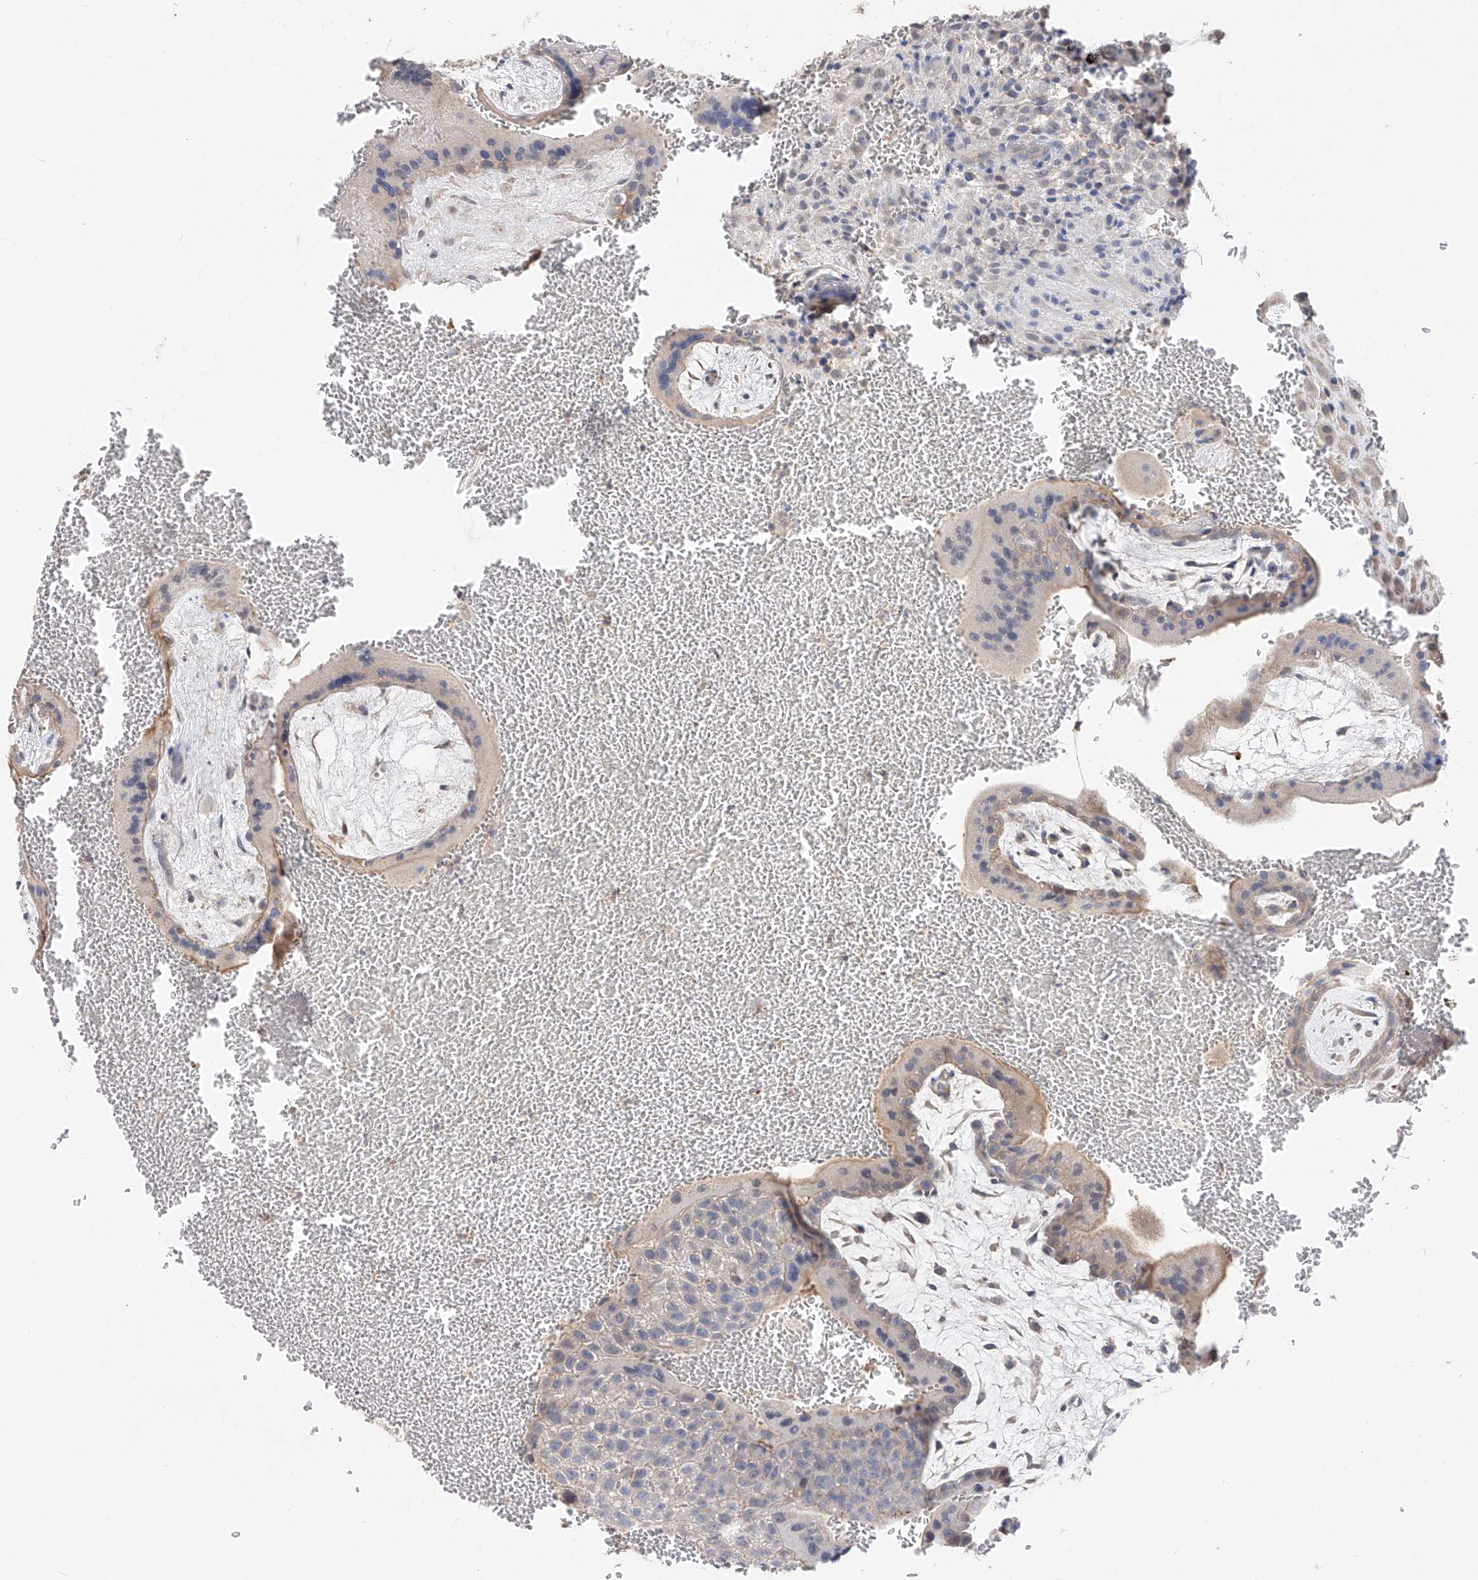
{"staining": {"intensity": "weak", "quantity": "<25%", "location": "cytoplasmic/membranous"}, "tissue": "placenta", "cell_type": "Trophoblastic cells", "image_type": "normal", "snomed": [{"axis": "morphology", "description": "Normal tissue, NOS"}, {"axis": "topography", "description": "Placenta"}], "caption": "This photomicrograph is of unremarkable placenta stained with IHC to label a protein in brown with the nuclei are counter-stained blue. There is no expression in trophoblastic cells.", "gene": "FUCA2", "patient": {"sex": "female", "age": 35}}